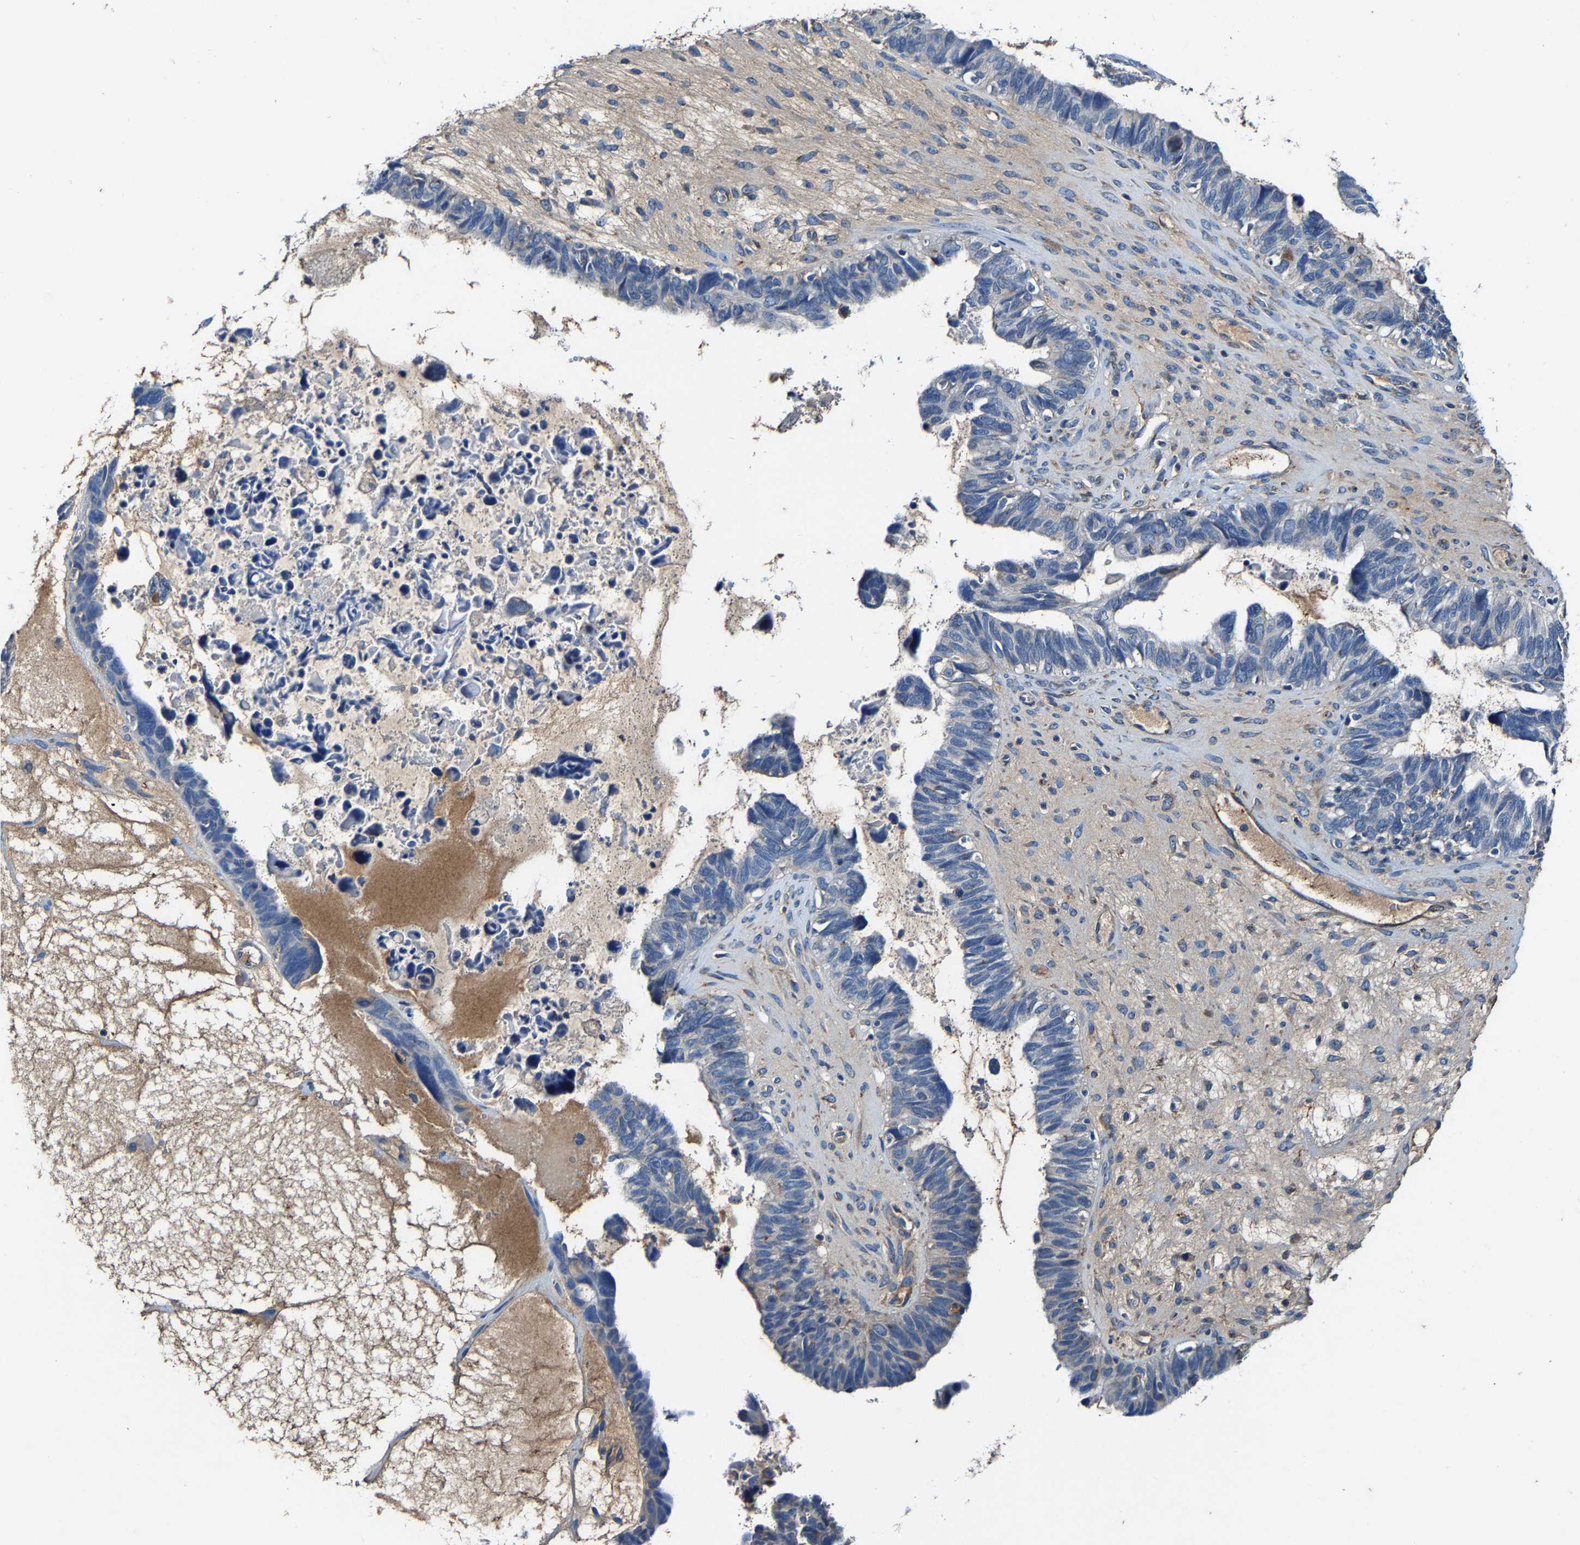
{"staining": {"intensity": "negative", "quantity": "none", "location": "none"}, "tissue": "ovarian cancer", "cell_type": "Tumor cells", "image_type": "cancer", "snomed": [{"axis": "morphology", "description": "Cystadenocarcinoma, serous, NOS"}, {"axis": "topography", "description": "Ovary"}], "caption": "Immunohistochemistry (IHC) of human ovarian serous cystadenocarcinoma reveals no staining in tumor cells.", "gene": "SLC25A25", "patient": {"sex": "female", "age": 79}}